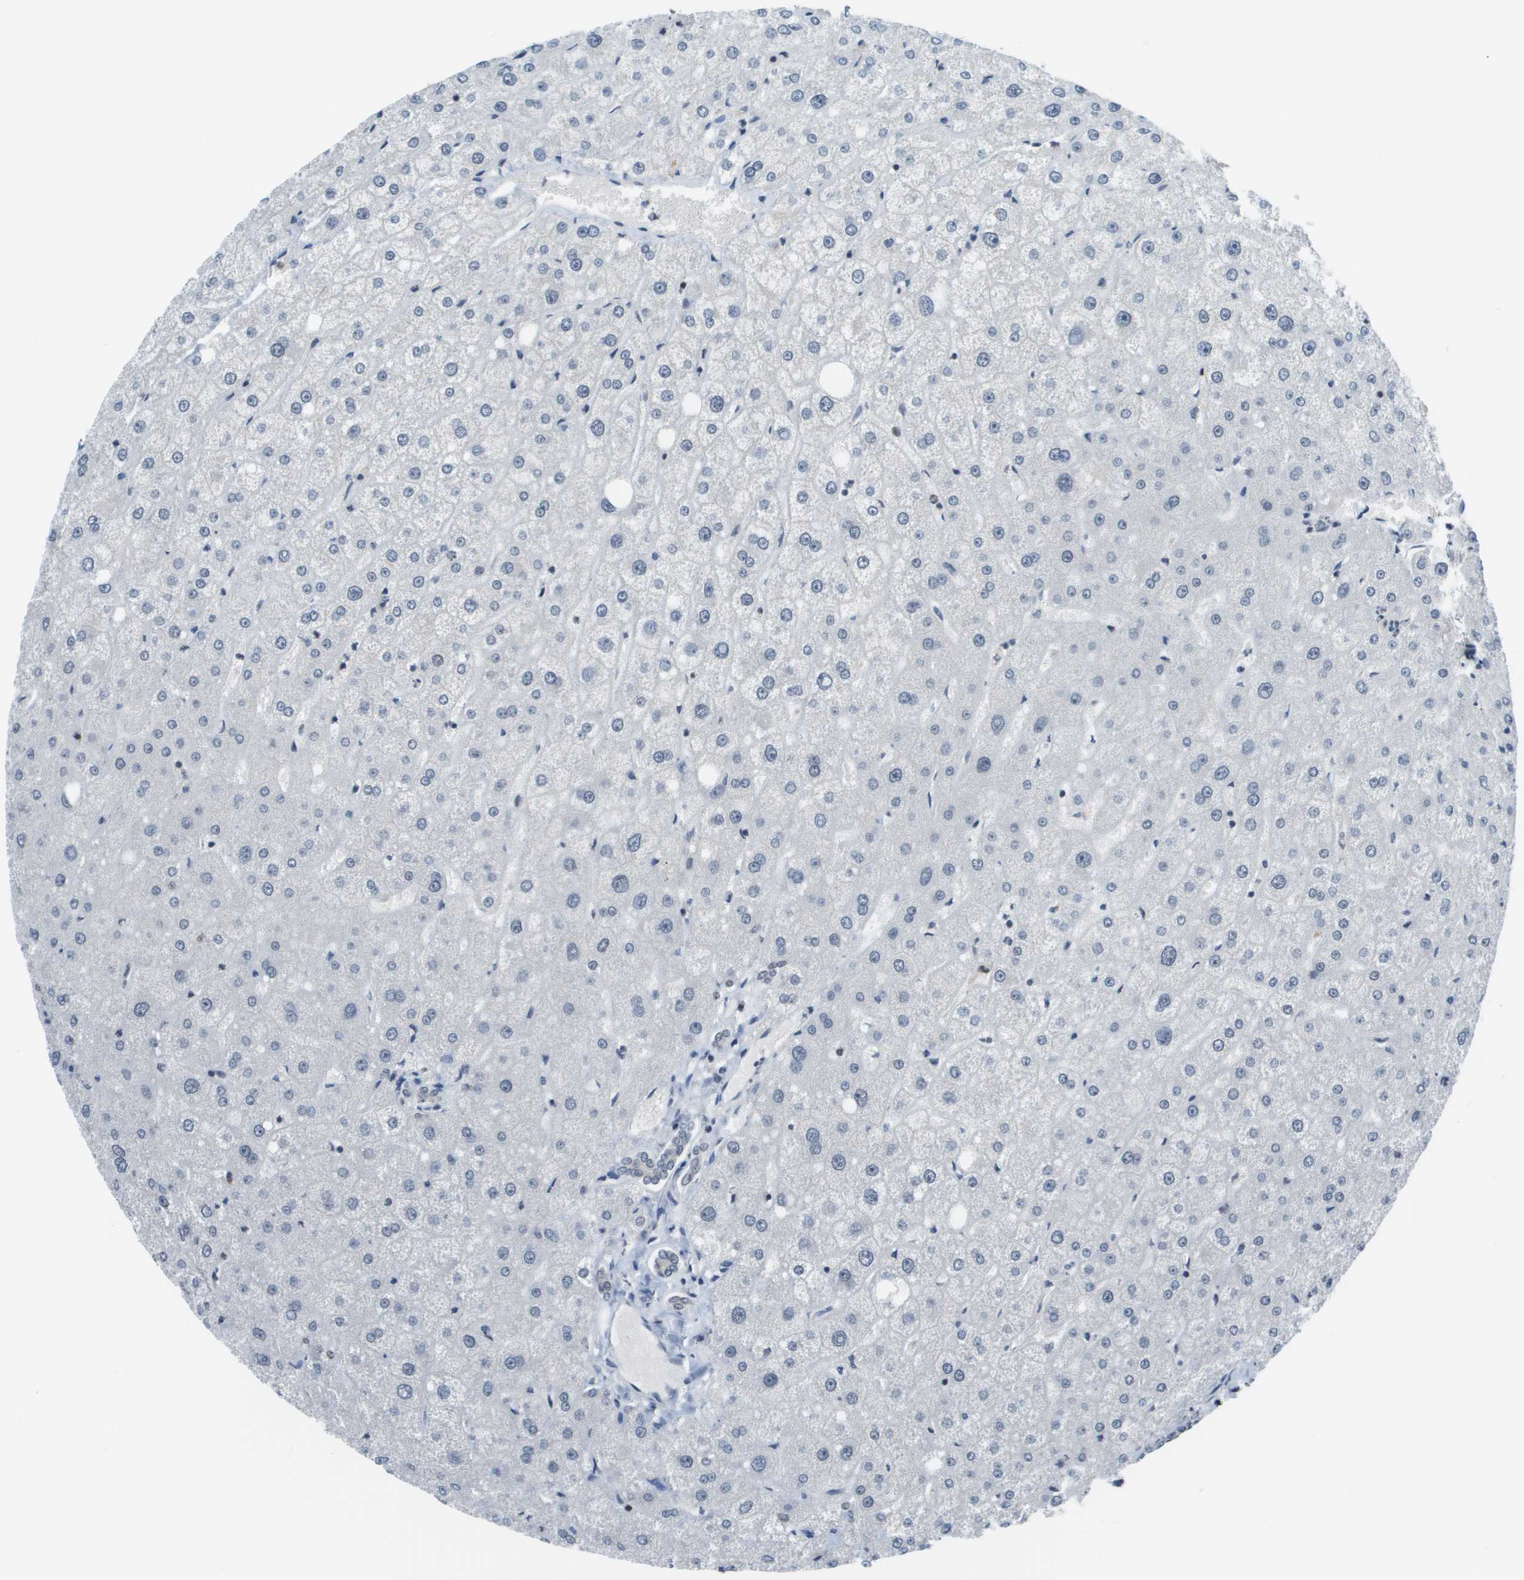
{"staining": {"intensity": "negative", "quantity": "none", "location": "none"}, "tissue": "liver", "cell_type": "Cholangiocytes", "image_type": "normal", "snomed": [{"axis": "morphology", "description": "Normal tissue, NOS"}, {"axis": "topography", "description": "Liver"}], "caption": "IHC micrograph of normal liver: liver stained with DAB reveals no significant protein expression in cholangiocytes. (DAB immunohistochemistry visualized using brightfield microscopy, high magnification).", "gene": "CBX5", "patient": {"sex": "male", "age": 73}}